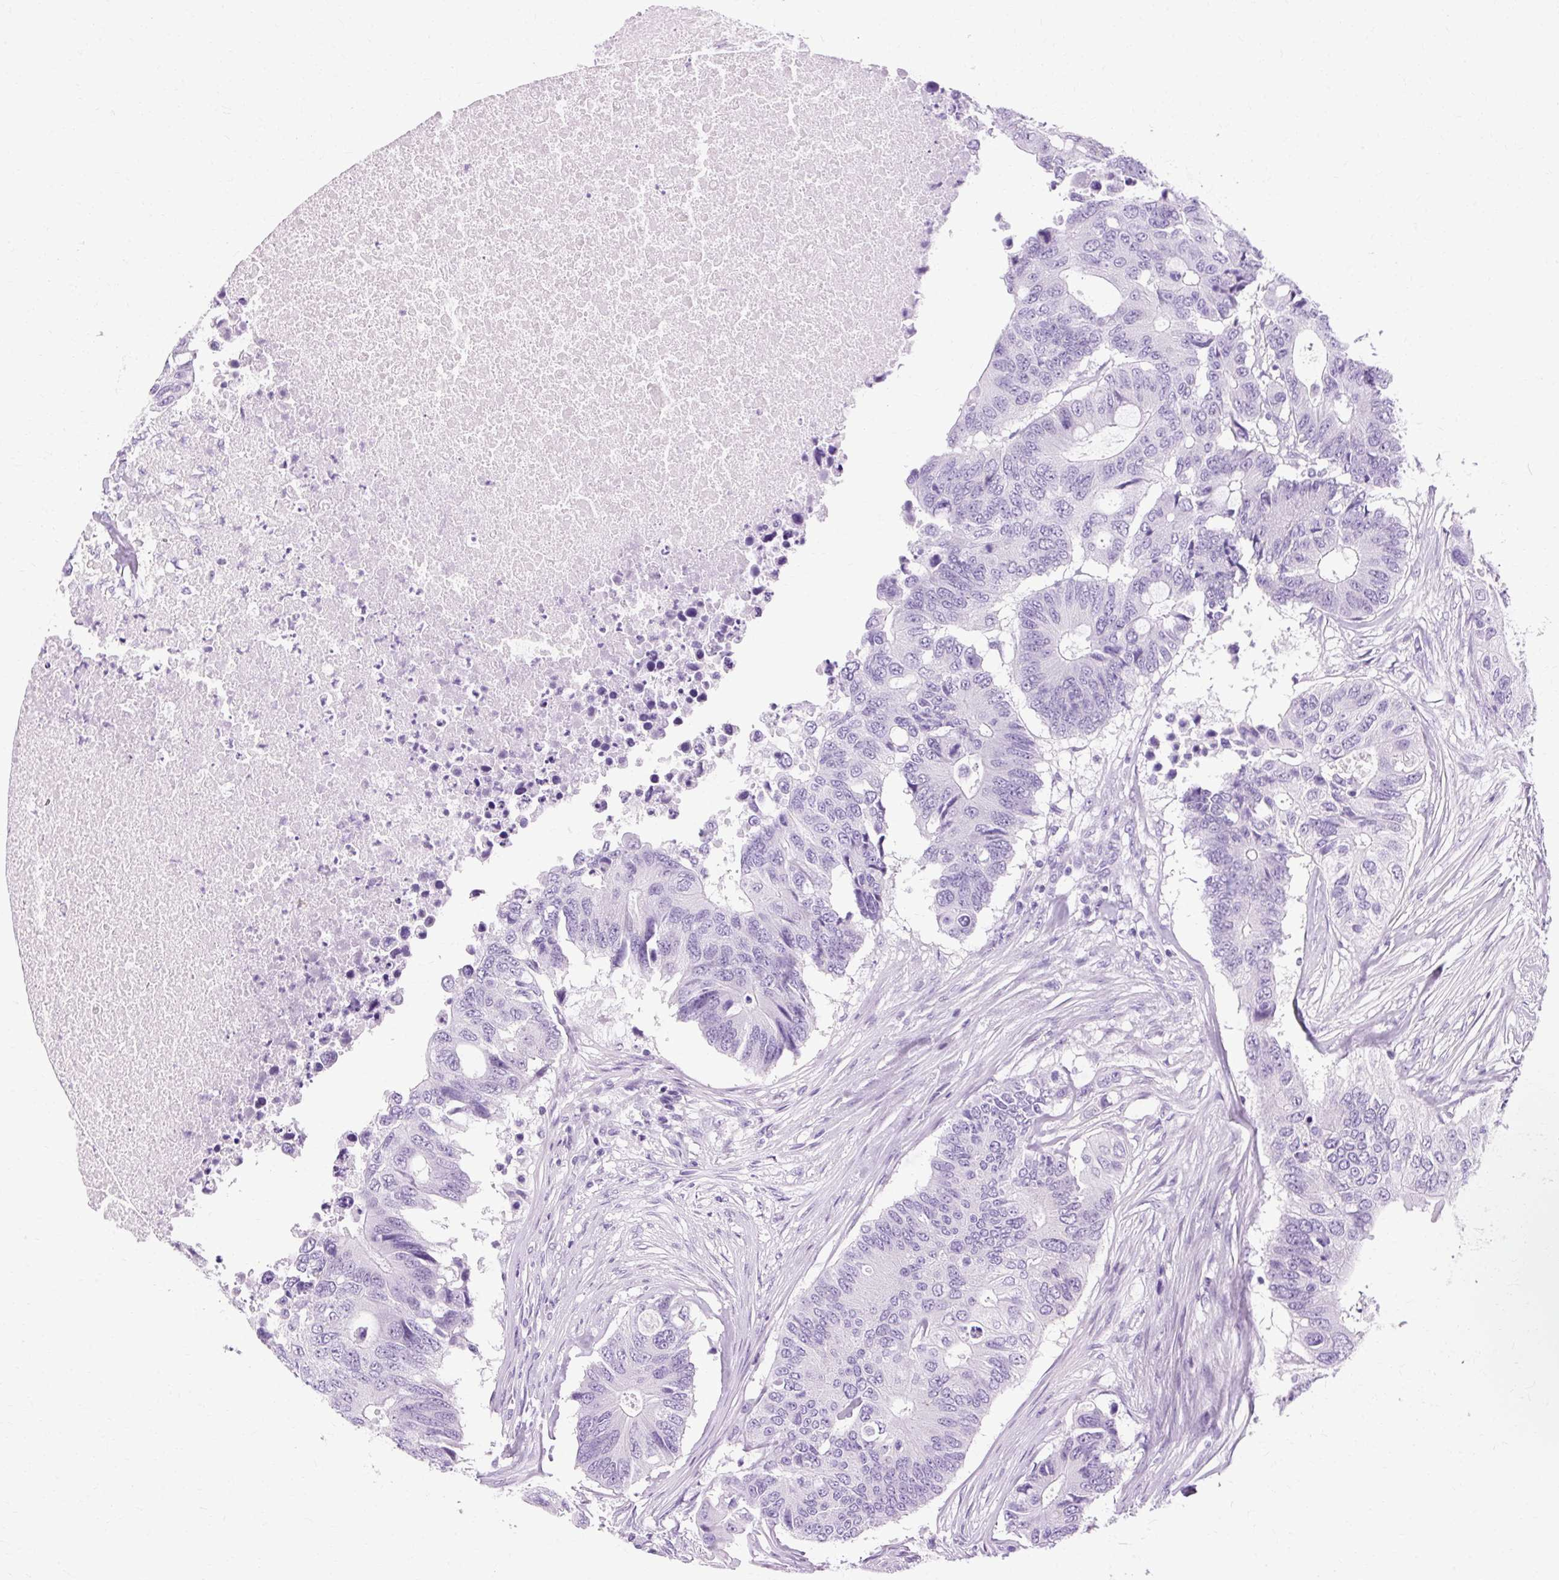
{"staining": {"intensity": "negative", "quantity": "none", "location": "none"}, "tissue": "colorectal cancer", "cell_type": "Tumor cells", "image_type": "cancer", "snomed": [{"axis": "morphology", "description": "Adenocarcinoma, NOS"}, {"axis": "topography", "description": "Colon"}], "caption": "IHC photomicrograph of neoplastic tissue: human colorectal adenocarcinoma stained with DAB (3,3'-diaminobenzidine) exhibits no significant protein staining in tumor cells.", "gene": "B3GNT4", "patient": {"sex": "male", "age": 71}}